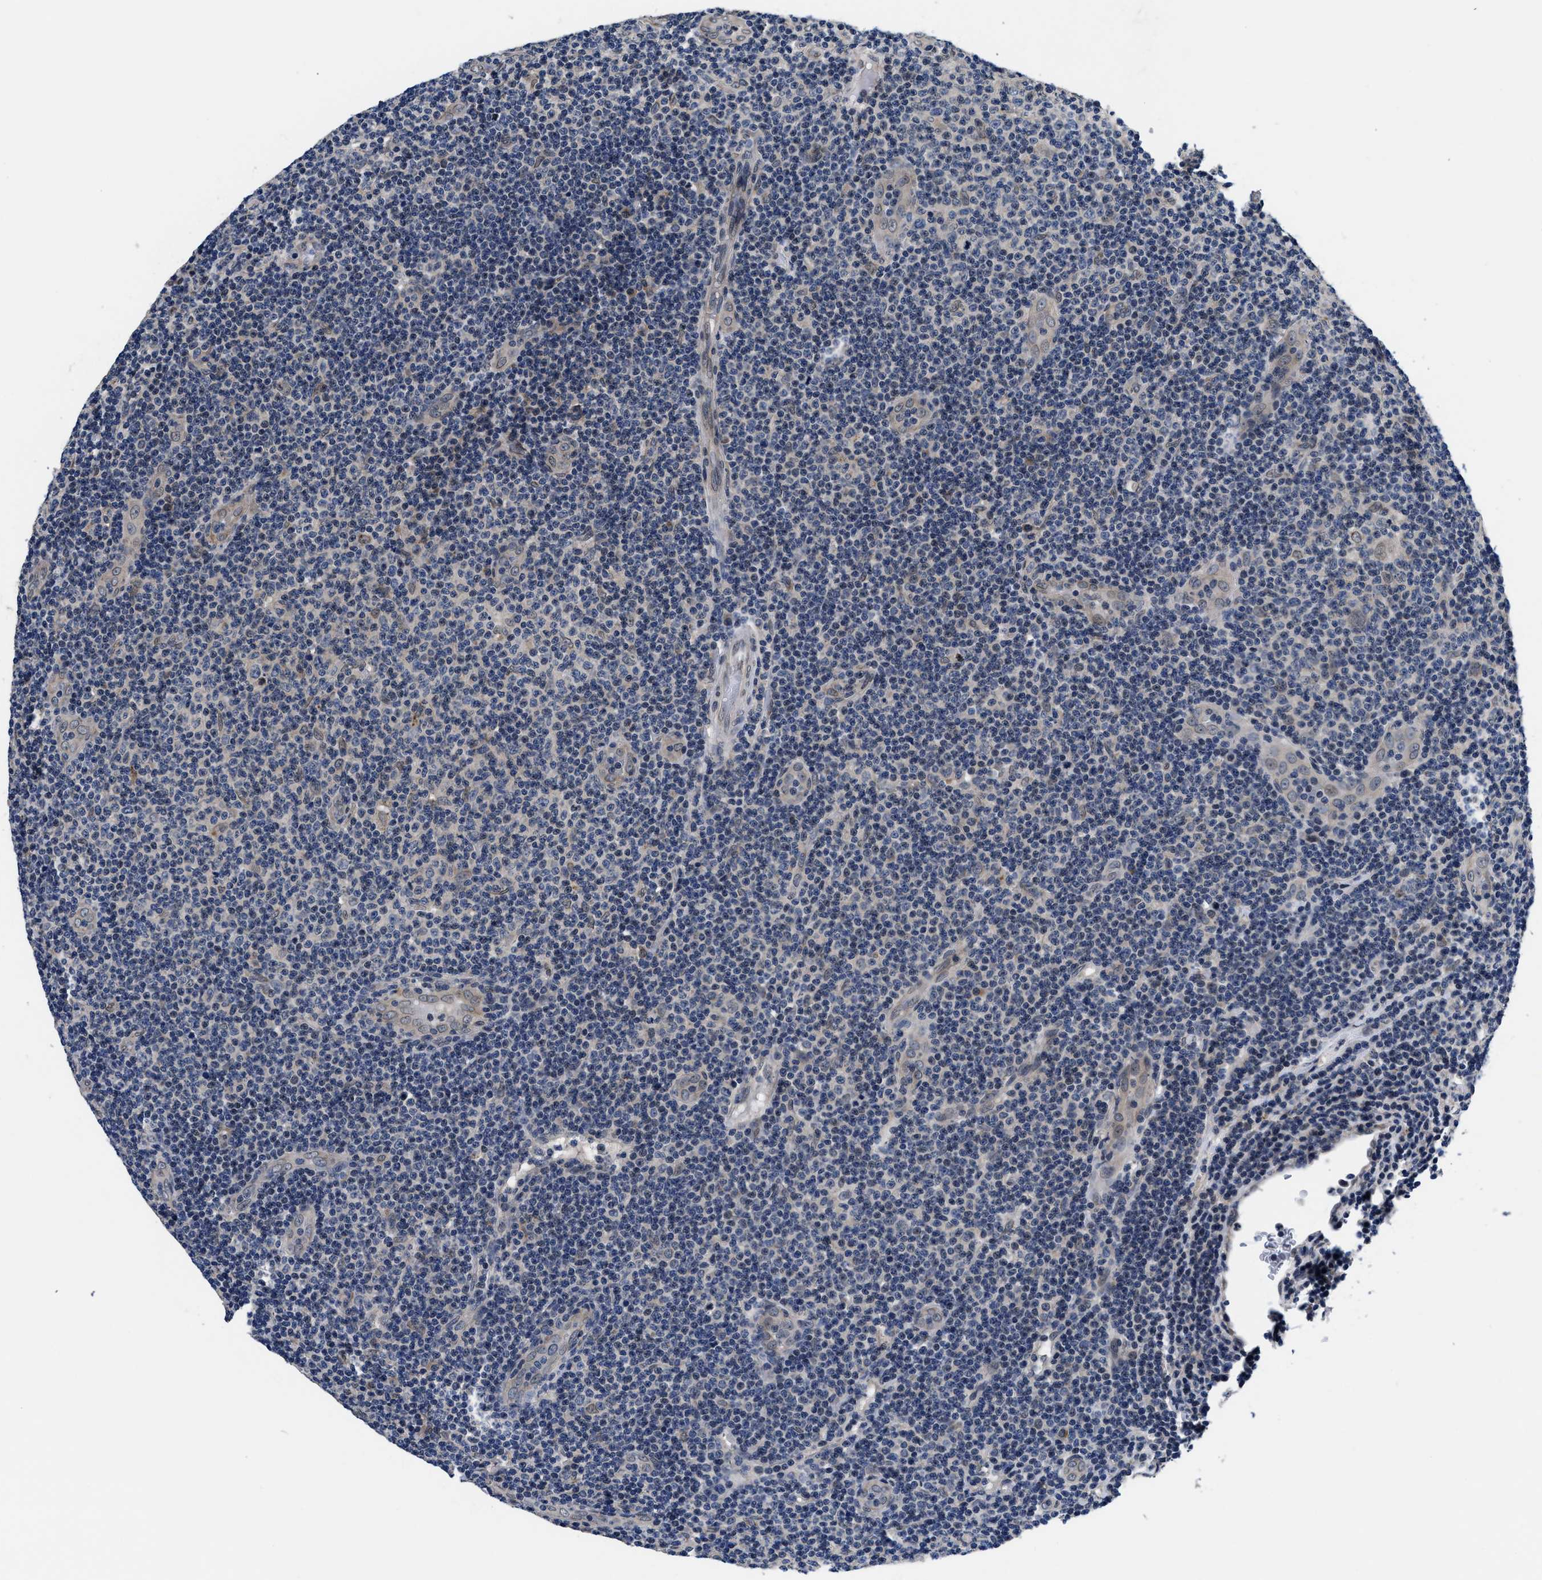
{"staining": {"intensity": "negative", "quantity": "none", "location": "none"}, "tissue": "lymphoma", "cell_type": "Tumor cells", "image_type": "cancer", "snomed": [{"axis": "morphology", "description": "Malignant lymphoma, non-Hodgkin's type, Low grade"}, {"axis": "topography", "description": "Lymph node"}], "caption": "The photomicrograph reveals no significant expression in tumor cells of lymphoma.", "gene": "SNX10", "patient": {"sex": "male", "age": 83}}